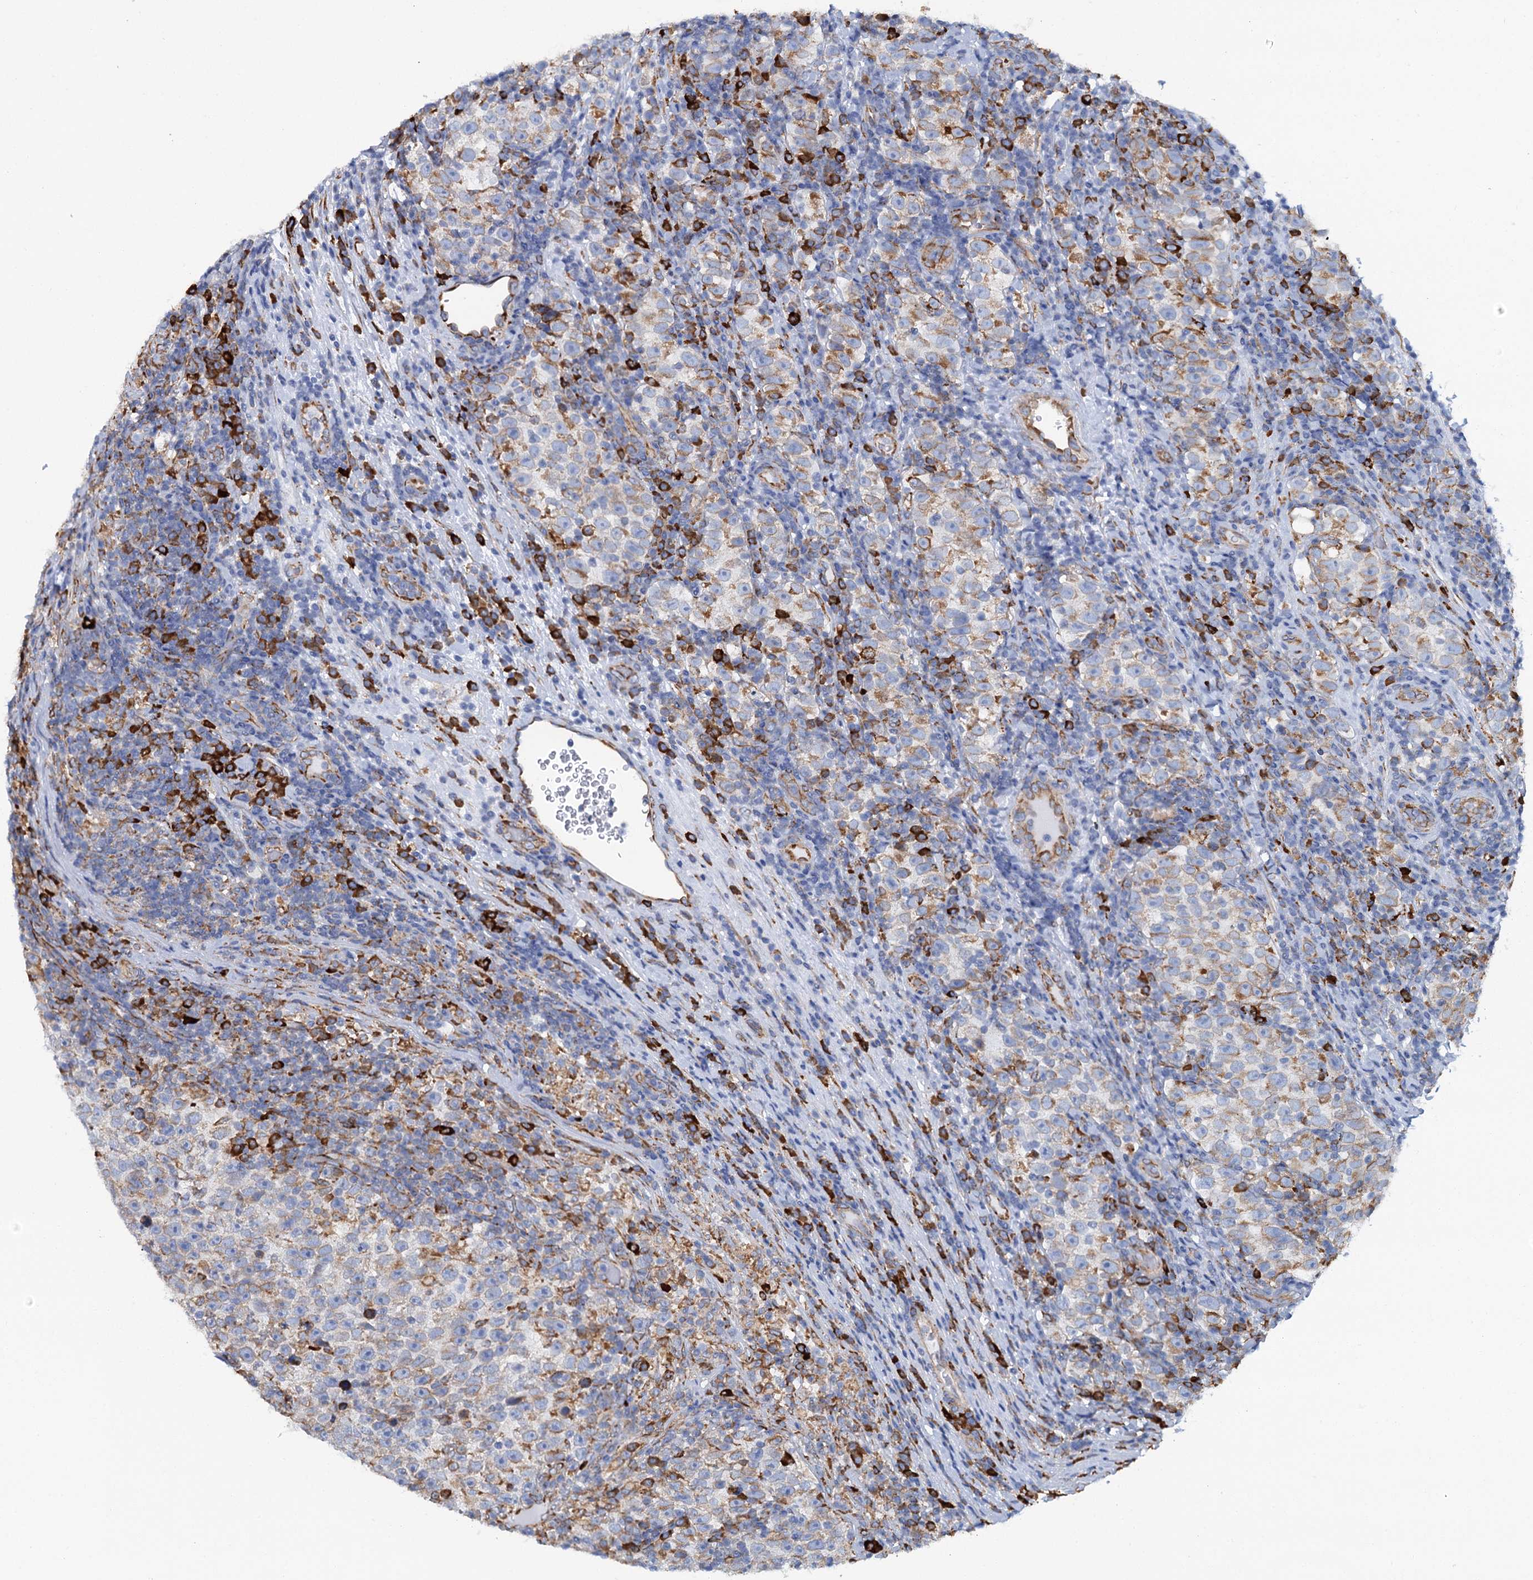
{"staining": {"intensity": "weak", "quantity": "25%-75%", "location": "cytoplasmic/membranous"}, "tissue": "testis cancer", "cell_type": "Tumor cells", "image_type": "cancer", "snomed": [{"axis": "morphology", "description": "Normal tissue, NOS"}, {"axis": "morphology", "description": "Seminoma, NOS"}, {"axis": "topography", "description": "Testis"}], "caption": "The photomicrograph shows a brown stain indicating the presence of a protein in the cytoplasmic/membranous of tumor cells in testis cancer (seminoma). (DAB (3,3'-diaminobenzidine) = brown stain, brightfield microscopy at high magnification).", "gene": "SHE", "patient": {"sex": "male", "age": 43}}